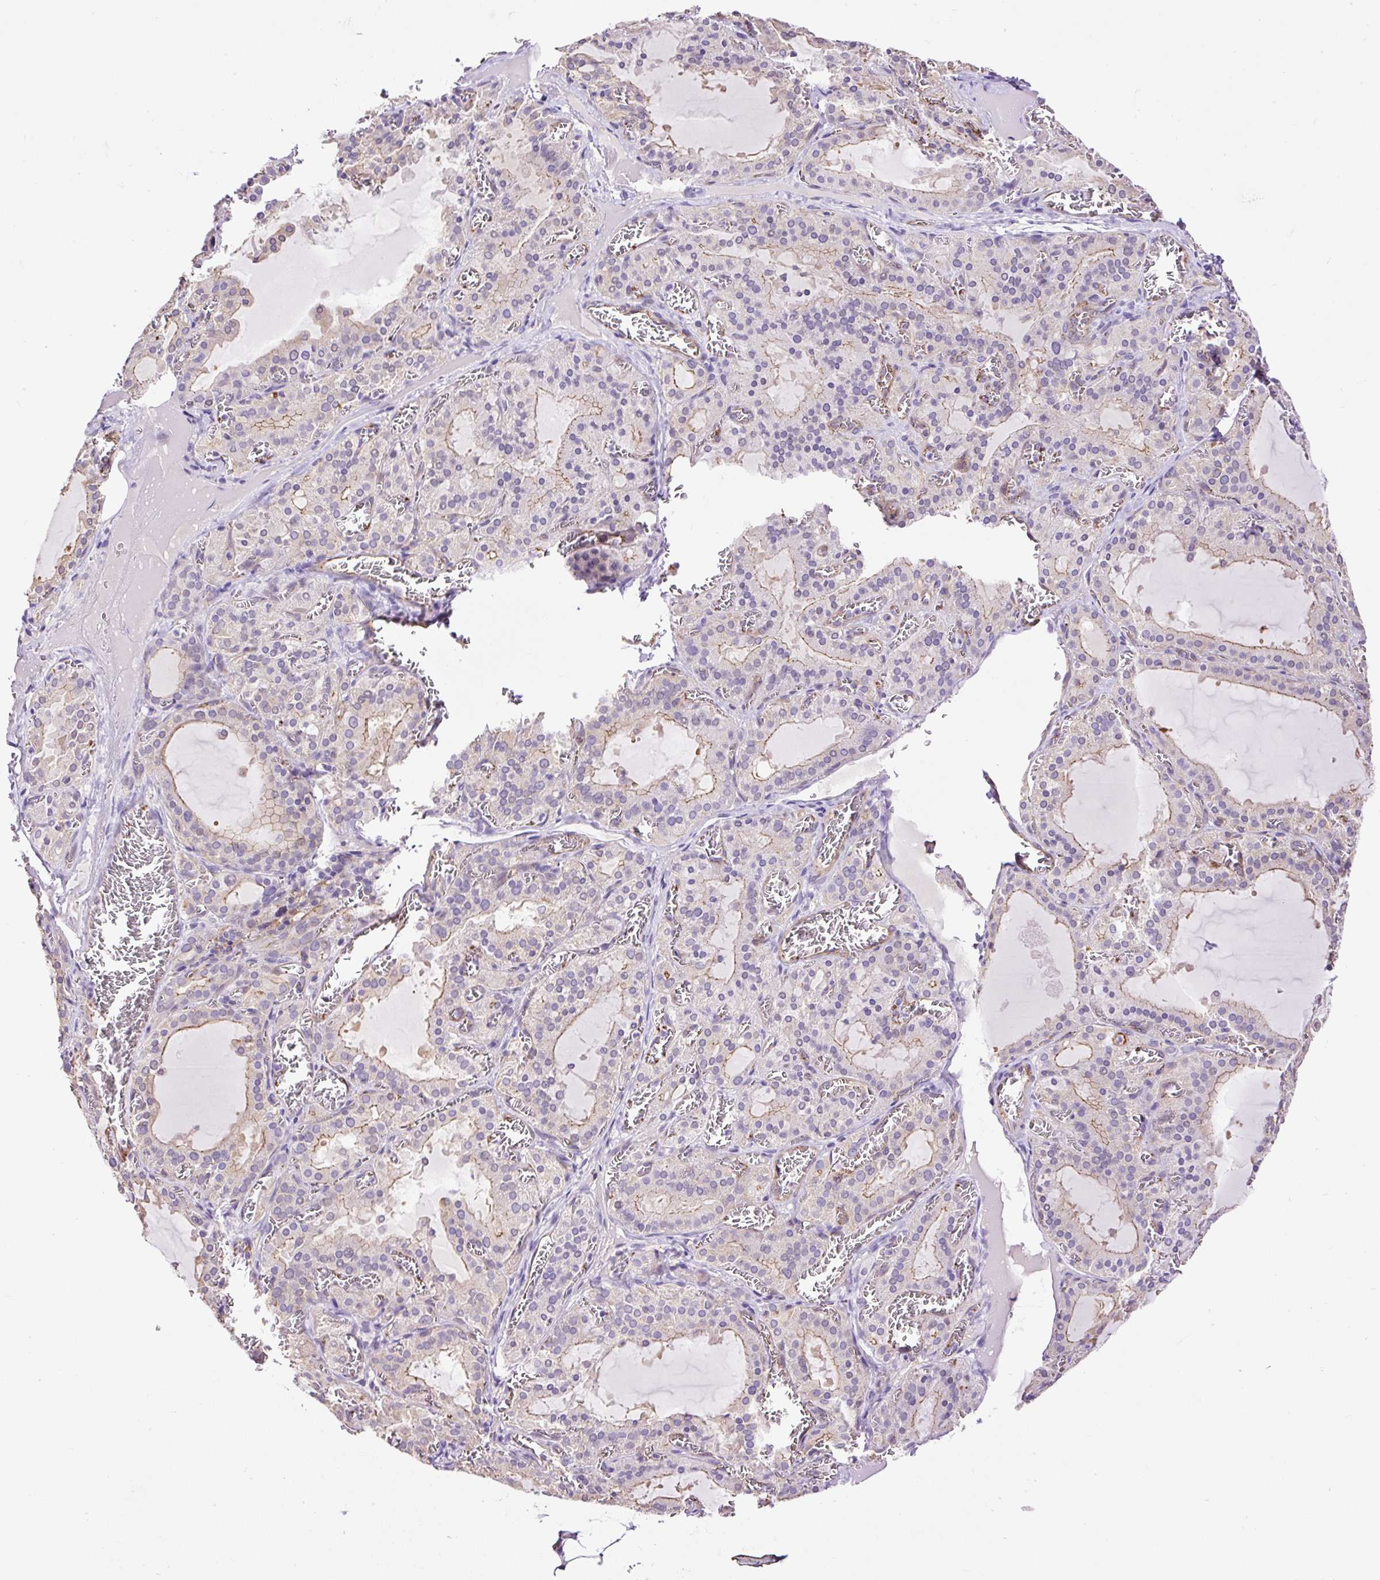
{"staining": {"intensity": "weak", "quantity": "<25%", "location": "cytoplasmic/membranous"}, "tissue": "thyroid gland", "cell_type": "Glandular cells", "image_type": "normal", "snomed": [{"axis": "morphology", "description": "Normal tissue, NOS"}, {"axis": "topography", "description": "Thyroid gland"}], "caption": "IHC of unremarkable thyroid gland shows no positivity in glandular cells. (Immunohistochemistry (ihc), brightfield microscopy, high magnification).", "gene": "MAGEB16", "patient": {"sex": "female", "age": 30}}